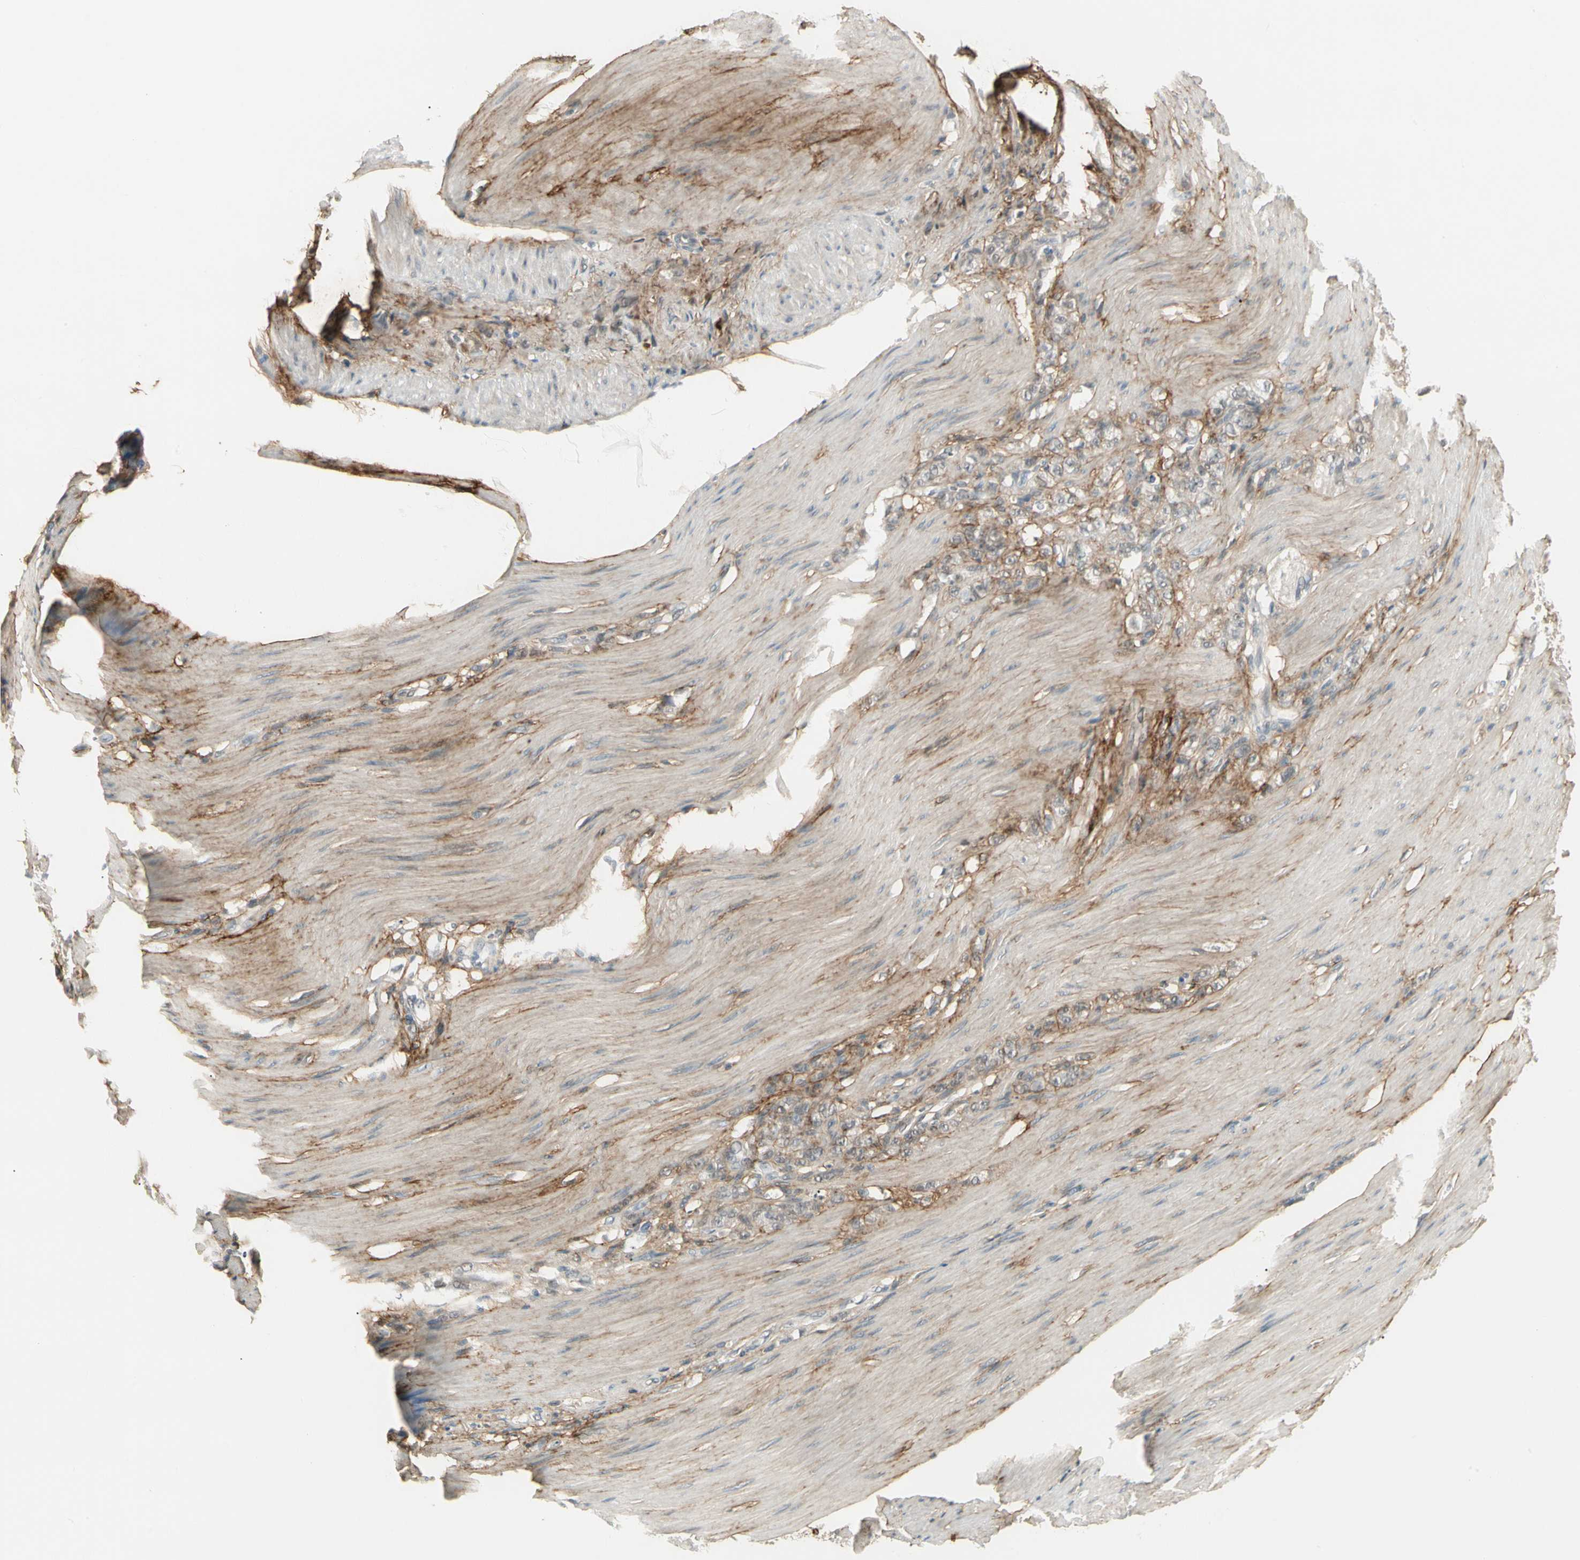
{"staining": {"intensity": "weak", "quantity": ">75%", "location": "cytoplasmic/membranous"}, "tissue": "stomach cancer", "cell_type": "Tumor cells", "image_type": "cancer", "snomed": [{"axis": "morphology", "description": "Adenocarcinoma, NOS"}, {"axis": "topography", "description": "Stomach"}], "caption": "A low amount of weak cytoplasmic/membranous staining is present in about >75% of tumor cells in stomach adenocarcinoma tissue.", "gene": "ASPN", "patient": {"sex": "male", "age": 82}}